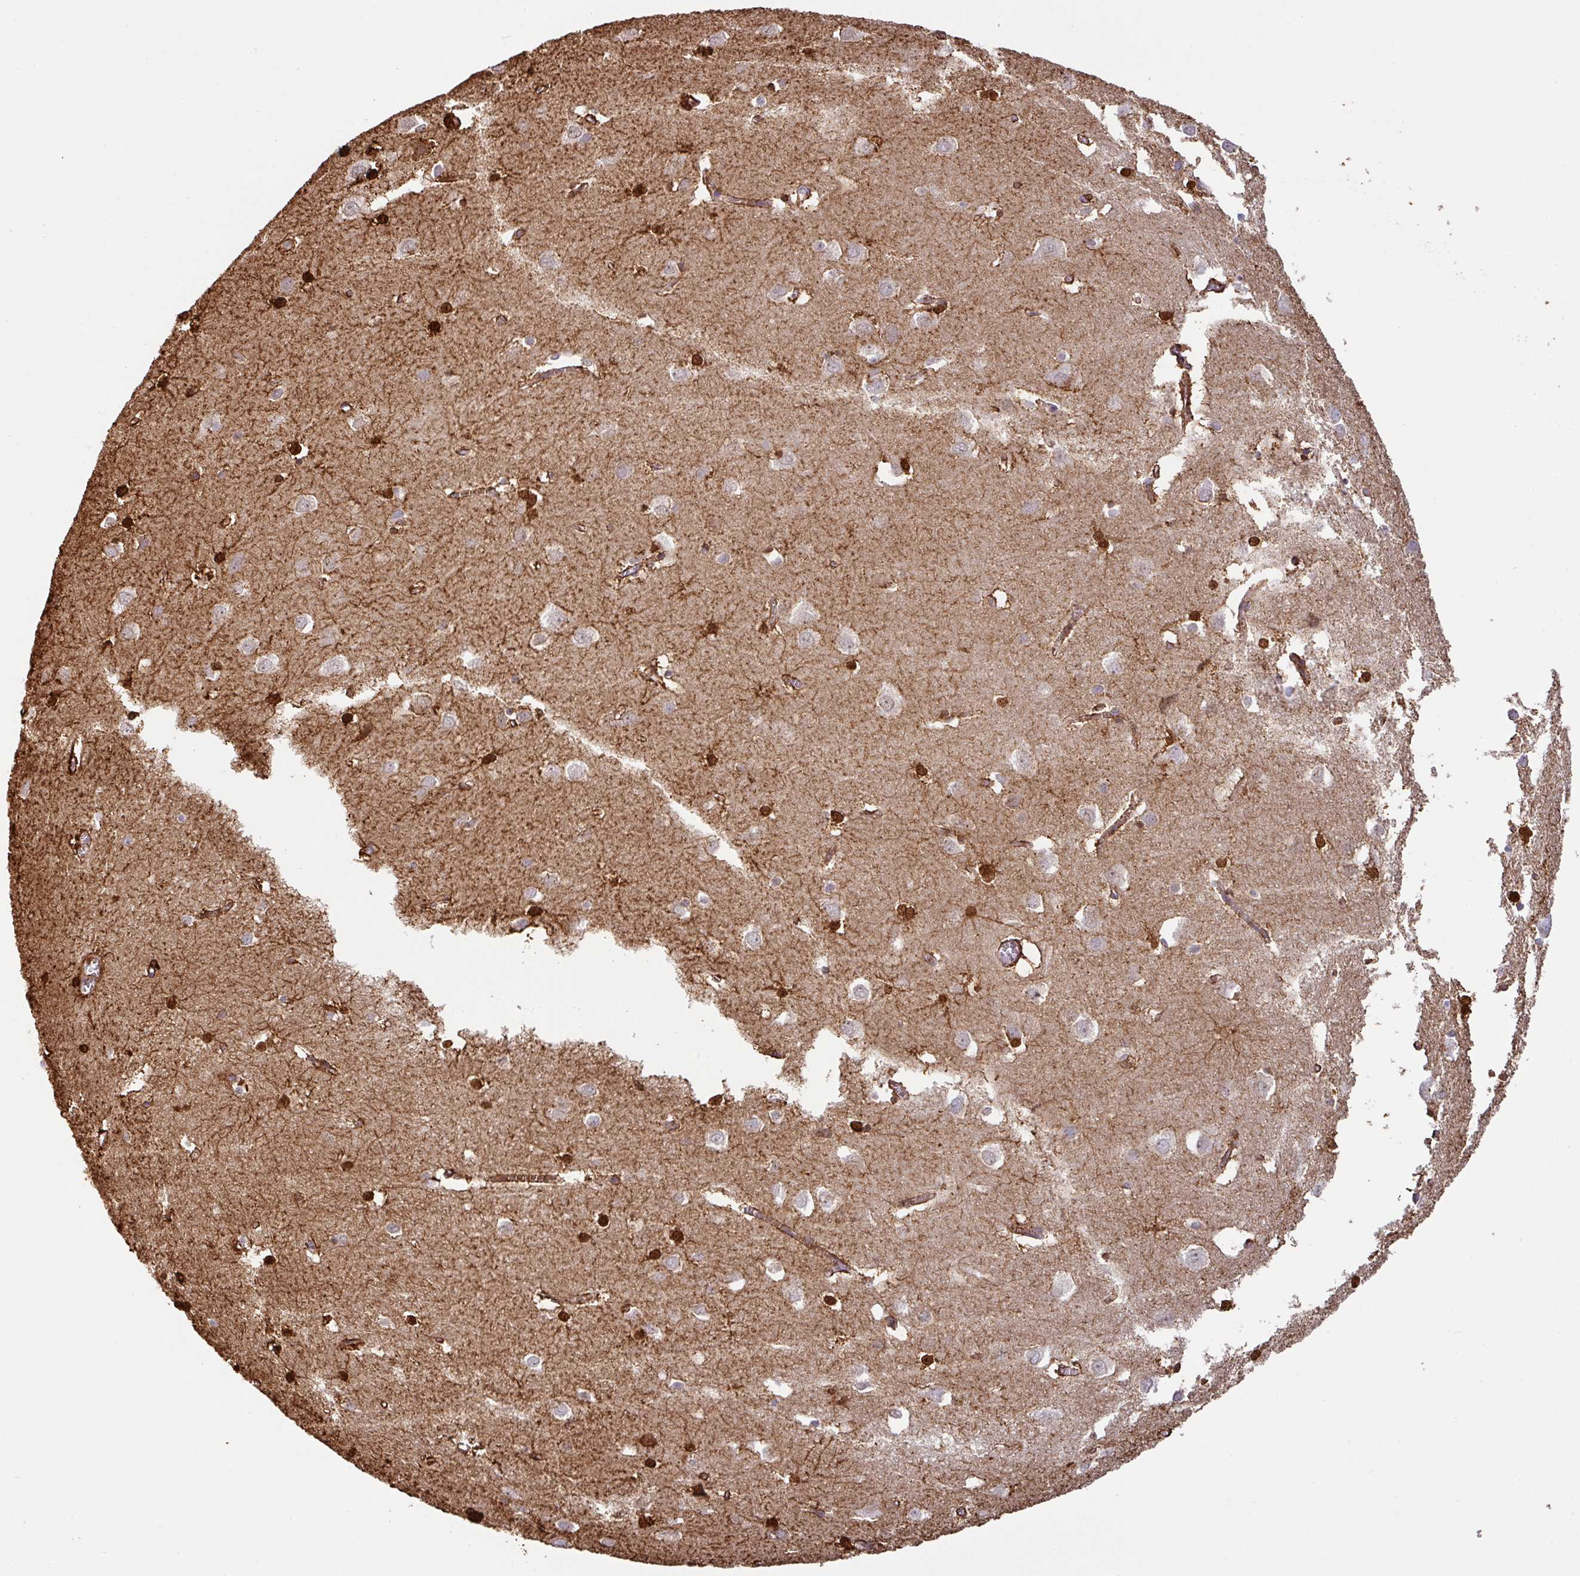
{"staining": {"intensity": "moderate", "quantity": ">75%", "location": "cytoplasmic/membranous,nuclear"}, "tissue": "cerebral cortex", "cell_type": "Endothelial cells", "image_type": "normal", "snomed": [{"axis": "morphology", "description": "Normal tissue, NOS"}, {"axis": "topography", "description": "Cerebral cortex"}], "caption": "DAB immunohistochemical staining of normal cerebral cortex displays moderate cytoplasmic/membranous,nuclear protein staining in approximately >75% of endothelial cells. The protein of interest is stained brown, and the nuclei are stained in blue (DAB (3,3'-diaminobenzidine) IHC with brightfield microscopy, high magnification).", "gene": "GCNT7", "patient": {"sex": "male", "age": 70}}